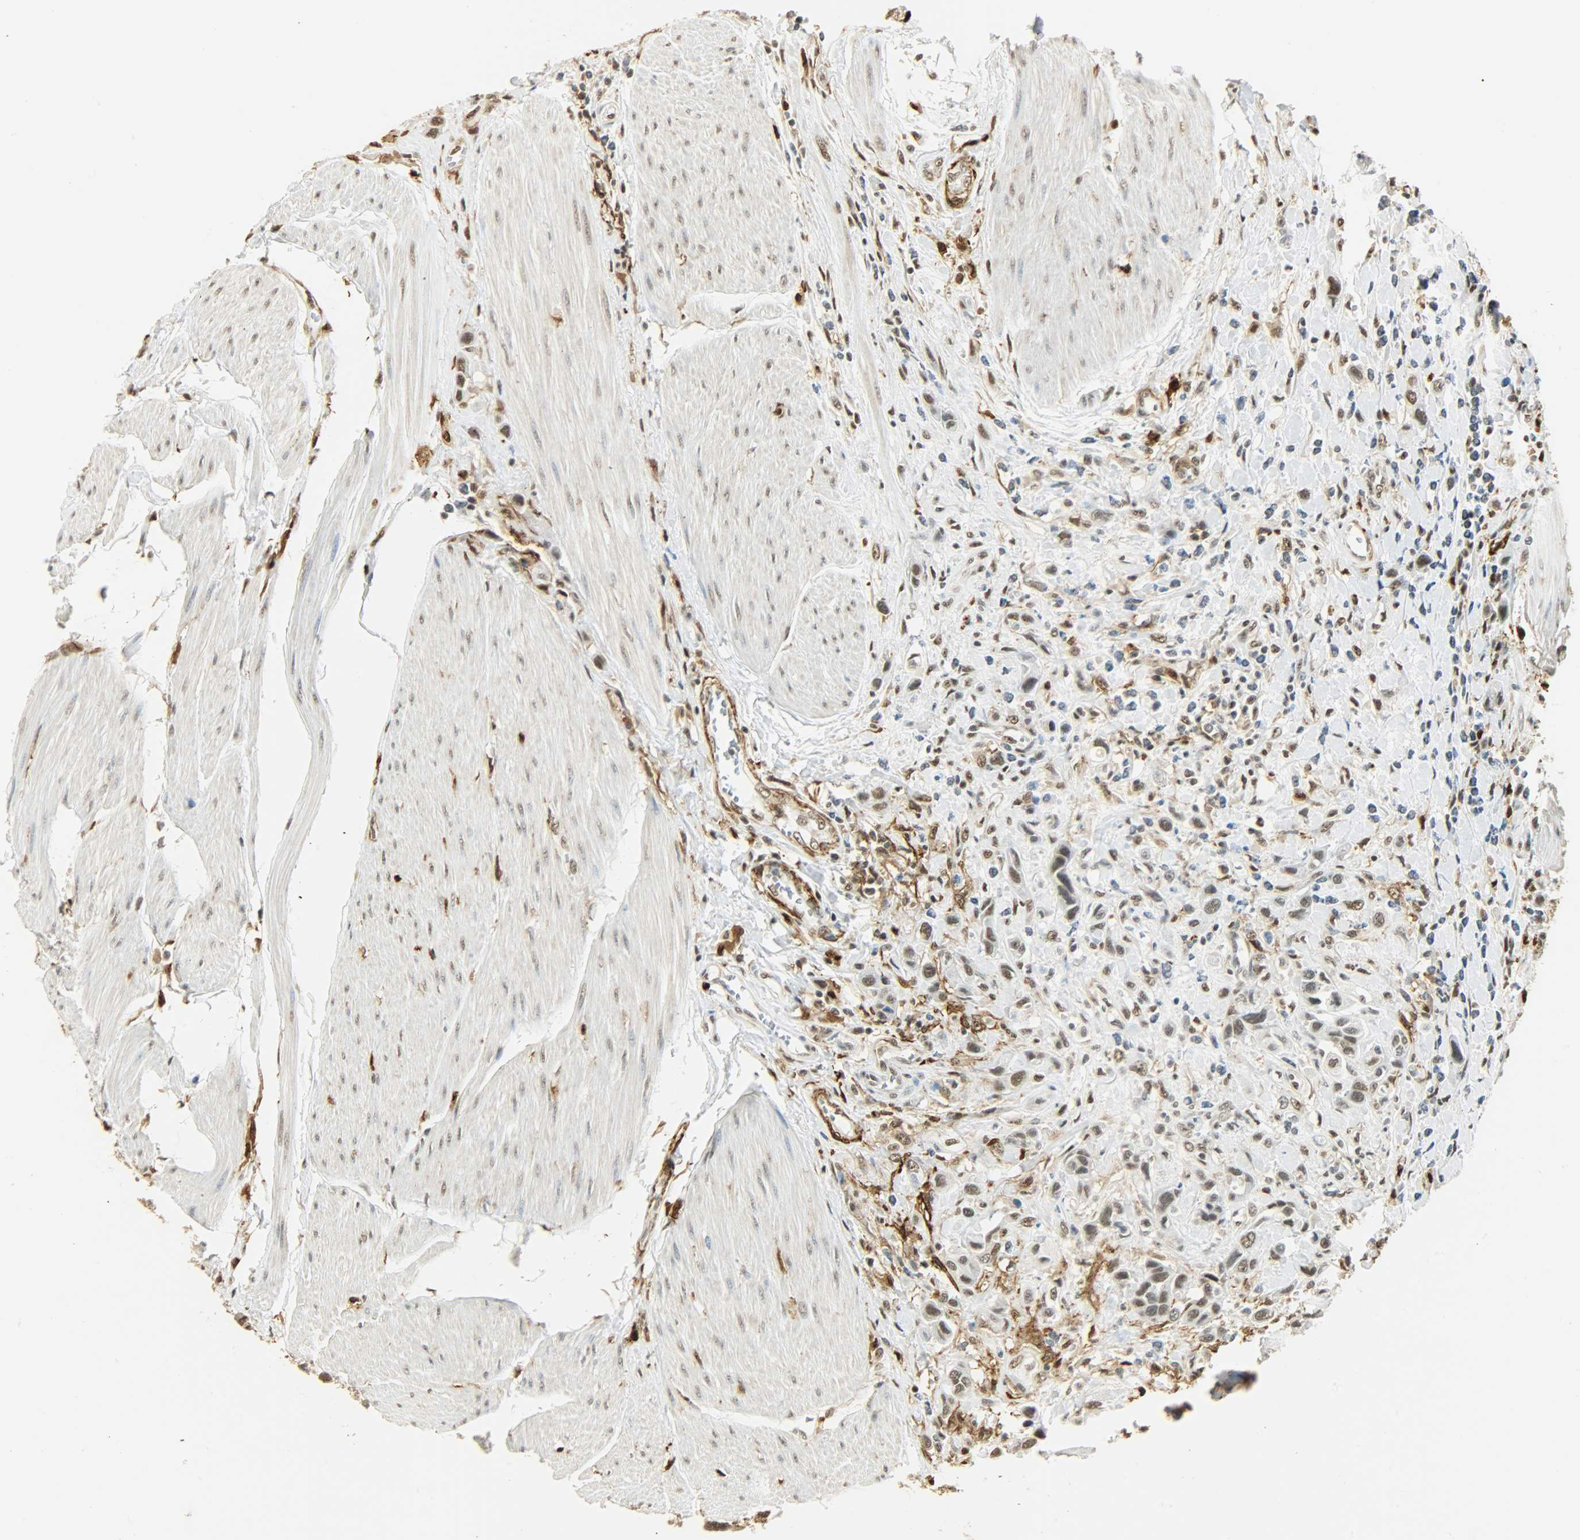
{"staining": {"intensity": "moderate", "quantity": ">75%", "location": "nuclear"}, "tissue": "urothelial cancer", "cell_type": "Tumor cells", "image_type": "cancer", "snomed": [{"axis": "morphology", "description": "Urothelial carcinoma, High grade"}, {"axis": "topography", "description": "Urinary bladder"}], "caption": "This photomicrograph exhibits immunohistochemistry (IHC) staining of urothelial carcinoma (high-grade), with medium moderate nuclear staining in approximately >75% of tumor cells.", "gene": "NGFR", "patient": {"sex": "male", "age": 50}}